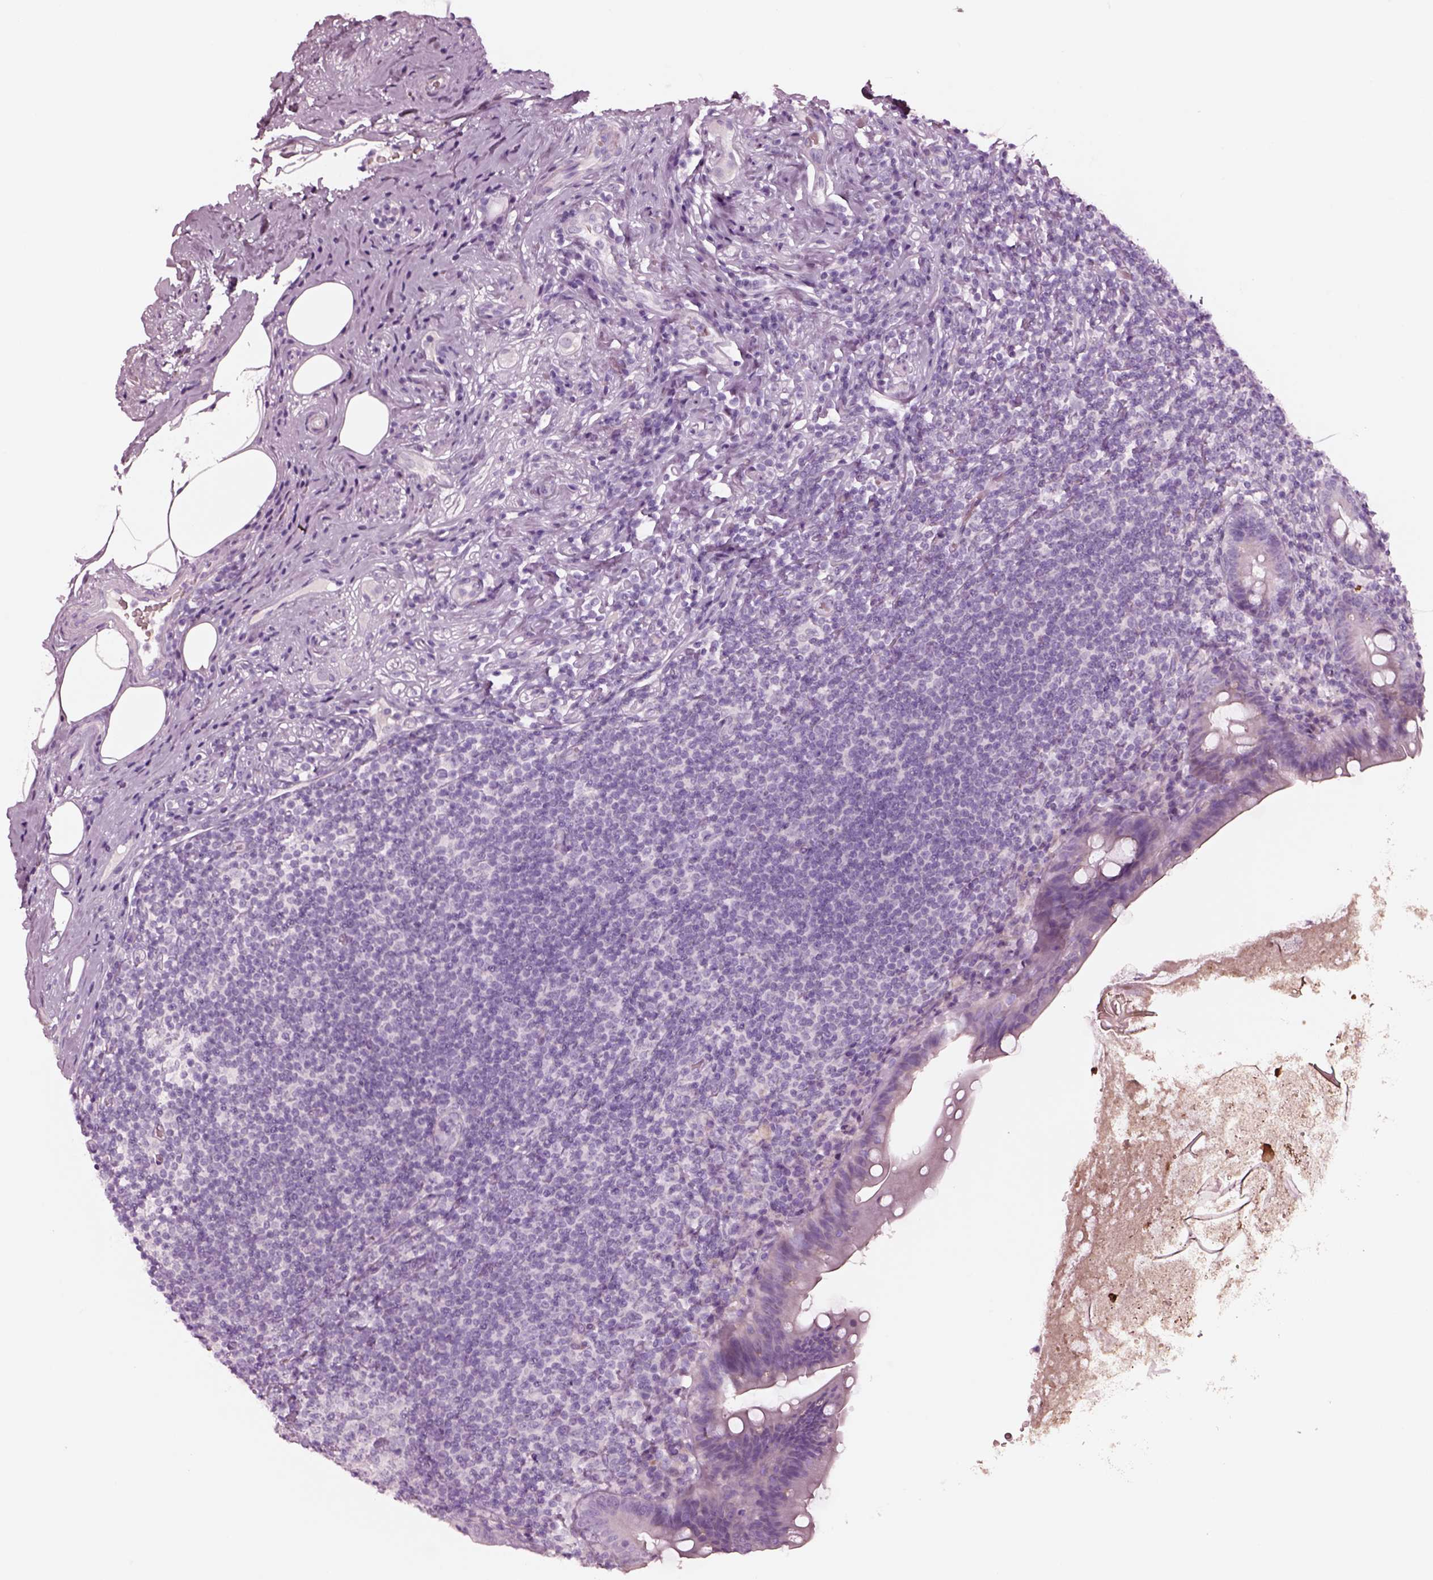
{"staining": {"intensity": "weak", "quantity": "25%-75%", "location": "cytoplasmic/membranous"}, "tissue": "appendix", "cell_type": "Glandular cells", "image_type": "normal", "snomed": [{"axis": "morphology", "description": "Normal tissue, NOS"}, {"axis": "topography", "description": "Appendix"}], "caption": "Immunohistochemistry (DAB (3,3'-diaminobenzidine)) staining of benign appendix displays weak cytoplasmic/membranous protein positivity in about 25%-75% of glandular cells. The protein is shown in brown color, while the nuclei are stained blue.", "gene": "NMRK2", "patient": {"sex": "male", "age": 47}}